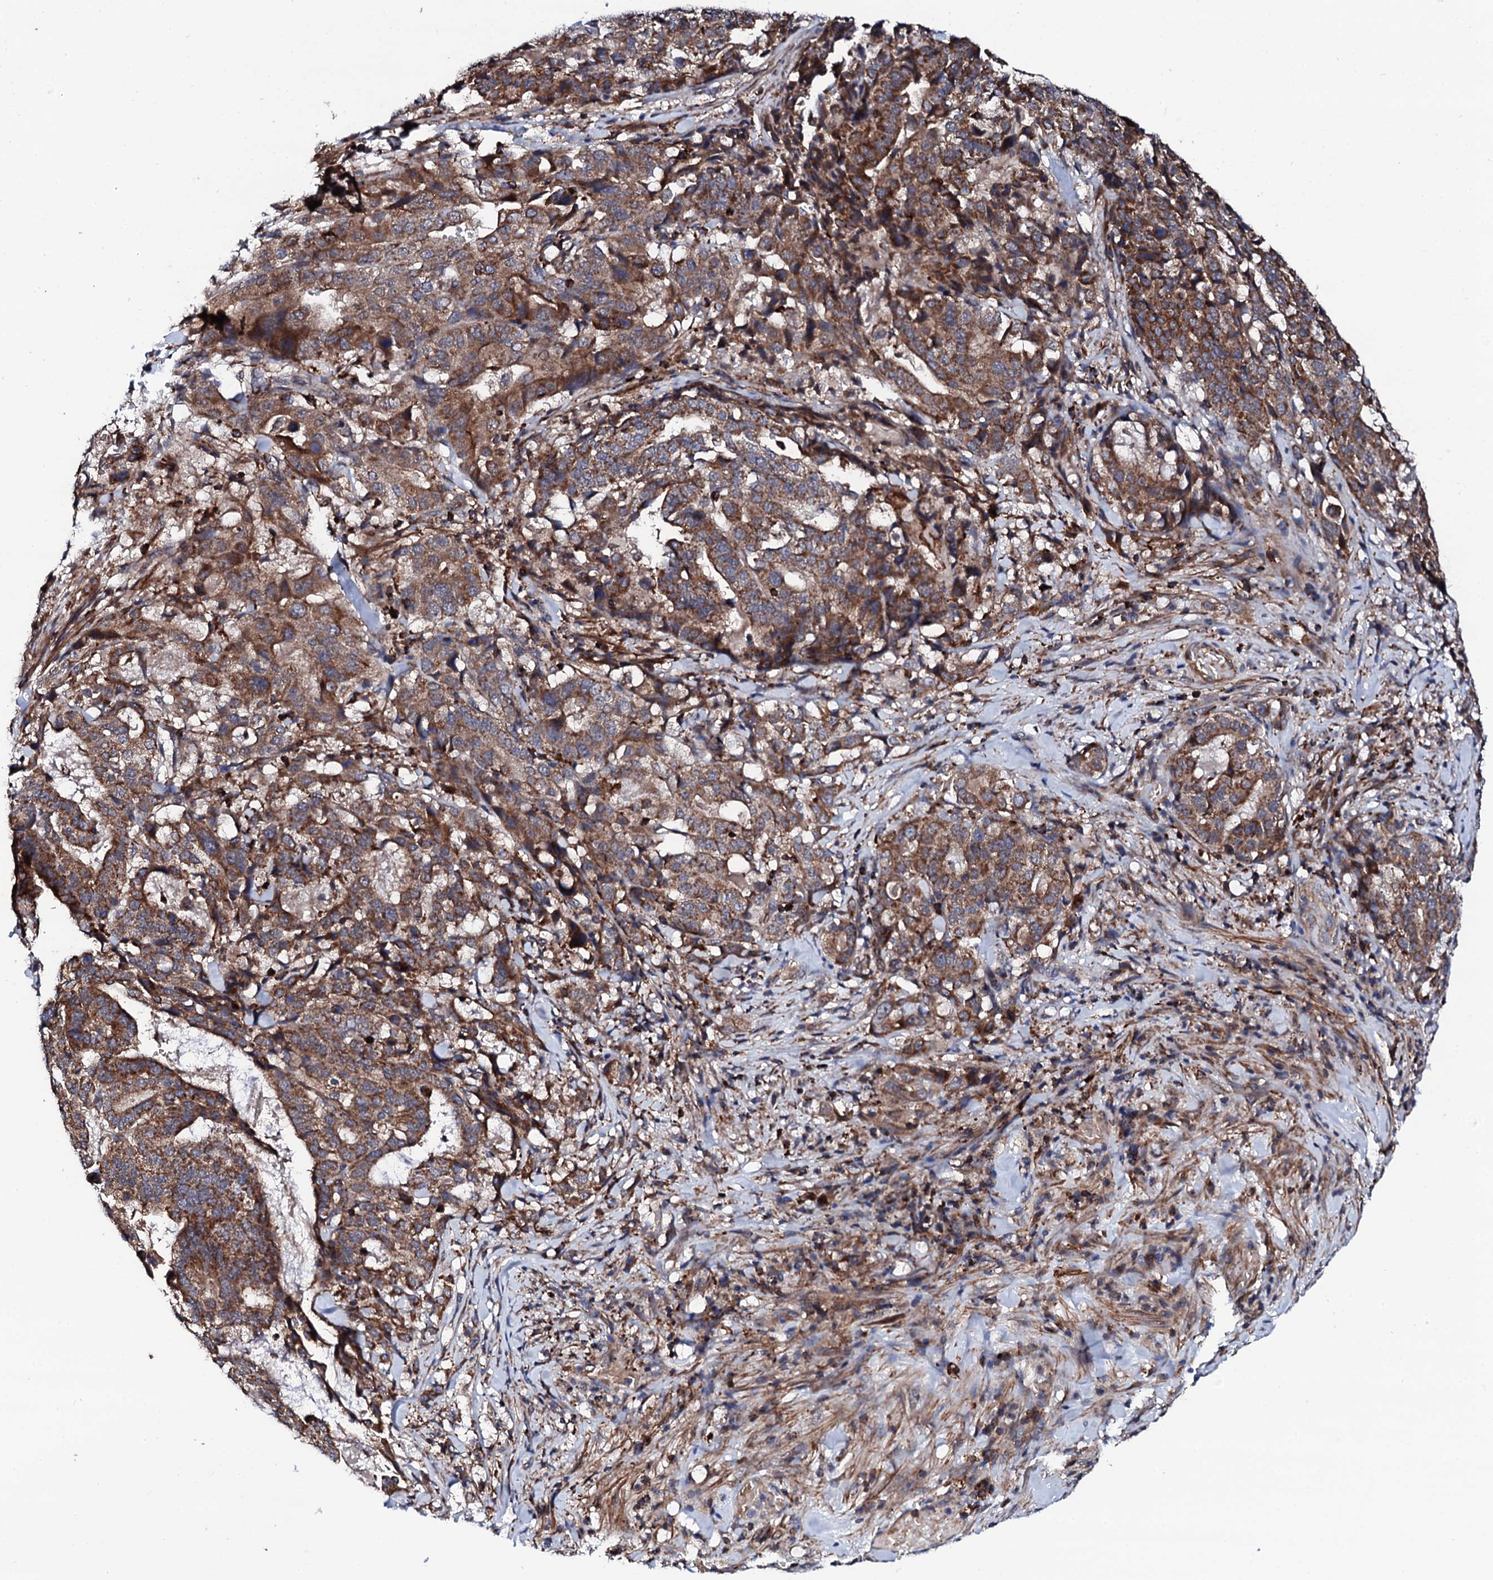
{"staining": {"intensity": "moderate", "quantity": ">75%", "location": "cytoplasmic/membranous"}, "tissue": "stomach cancer", "cell_type": "Tumor cells", "image_type": "cancer", "snomed": [{"axis": "morphology", "description": "Adenocarcinoma, NOS"}, {"axis": "topography", "description": "Stomach"}], "caption": "DAB immunohistochemical staining of stomach cancer (adenocarcinoma) displays moderate cytoplasmic/membranous protein staining in approximately >75% of tumor cells.", "gene": "COG4", "patient": {"sex": "male", "age": 48}}